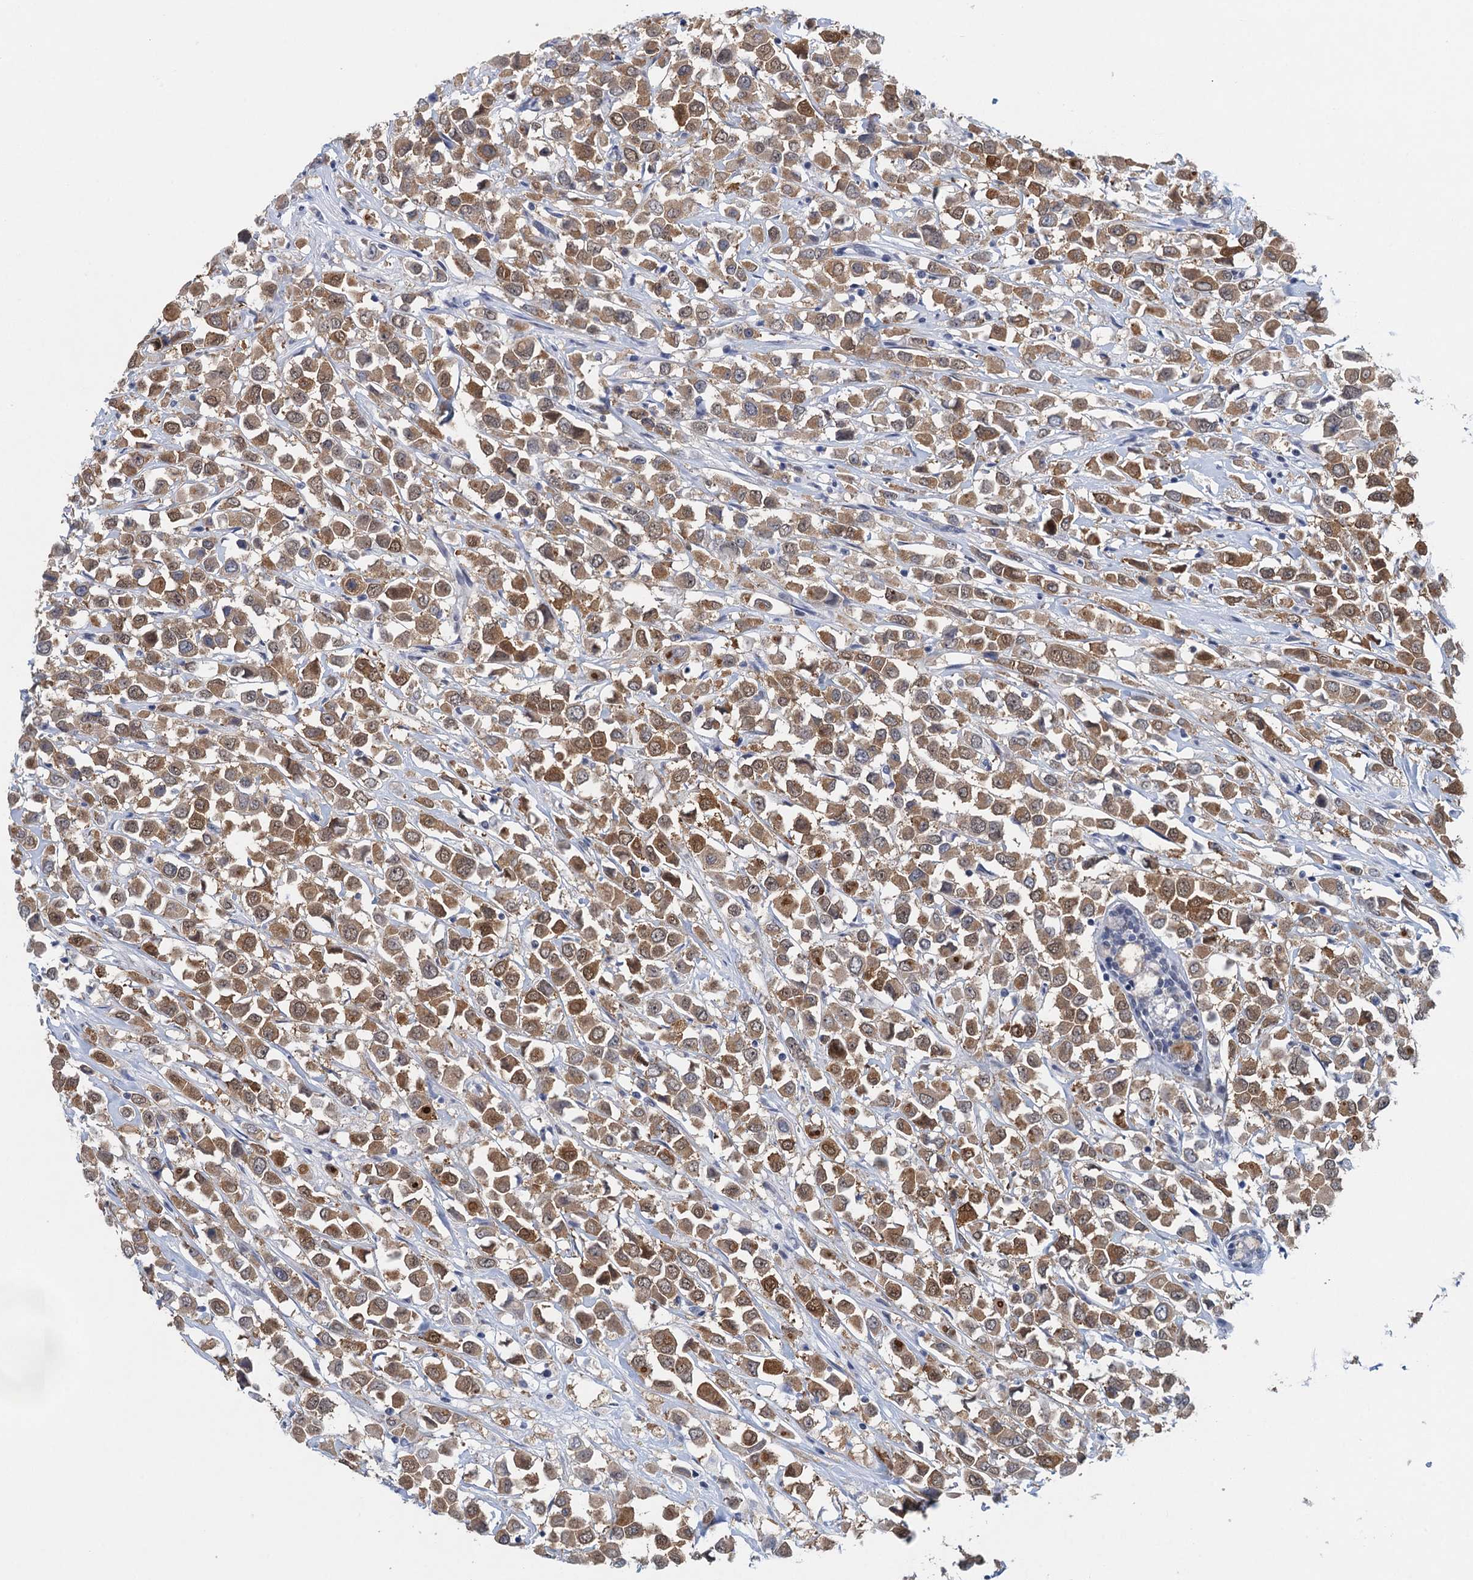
{"staining": {"intensity": "moderate", "quantity": ">75%", "location": "cytoplasmic/membranous"}, "tissue": "breast cancer", "cell_type": "Tumor cells", "image_type": "cancer", "snomed": [{"axis": "morphology", "description": "Duct carcinoma"}, {"axis": "topography", "description": "Breast"}], "caption": "Protein expression analysis of human breast infiltrating ductal carcinoma reveals moderate cytoplasmic/membranous staining in about >75% of tumor cells.", "gene": "EPS8L1", "patient": {"sex": "female", "age": 61}}